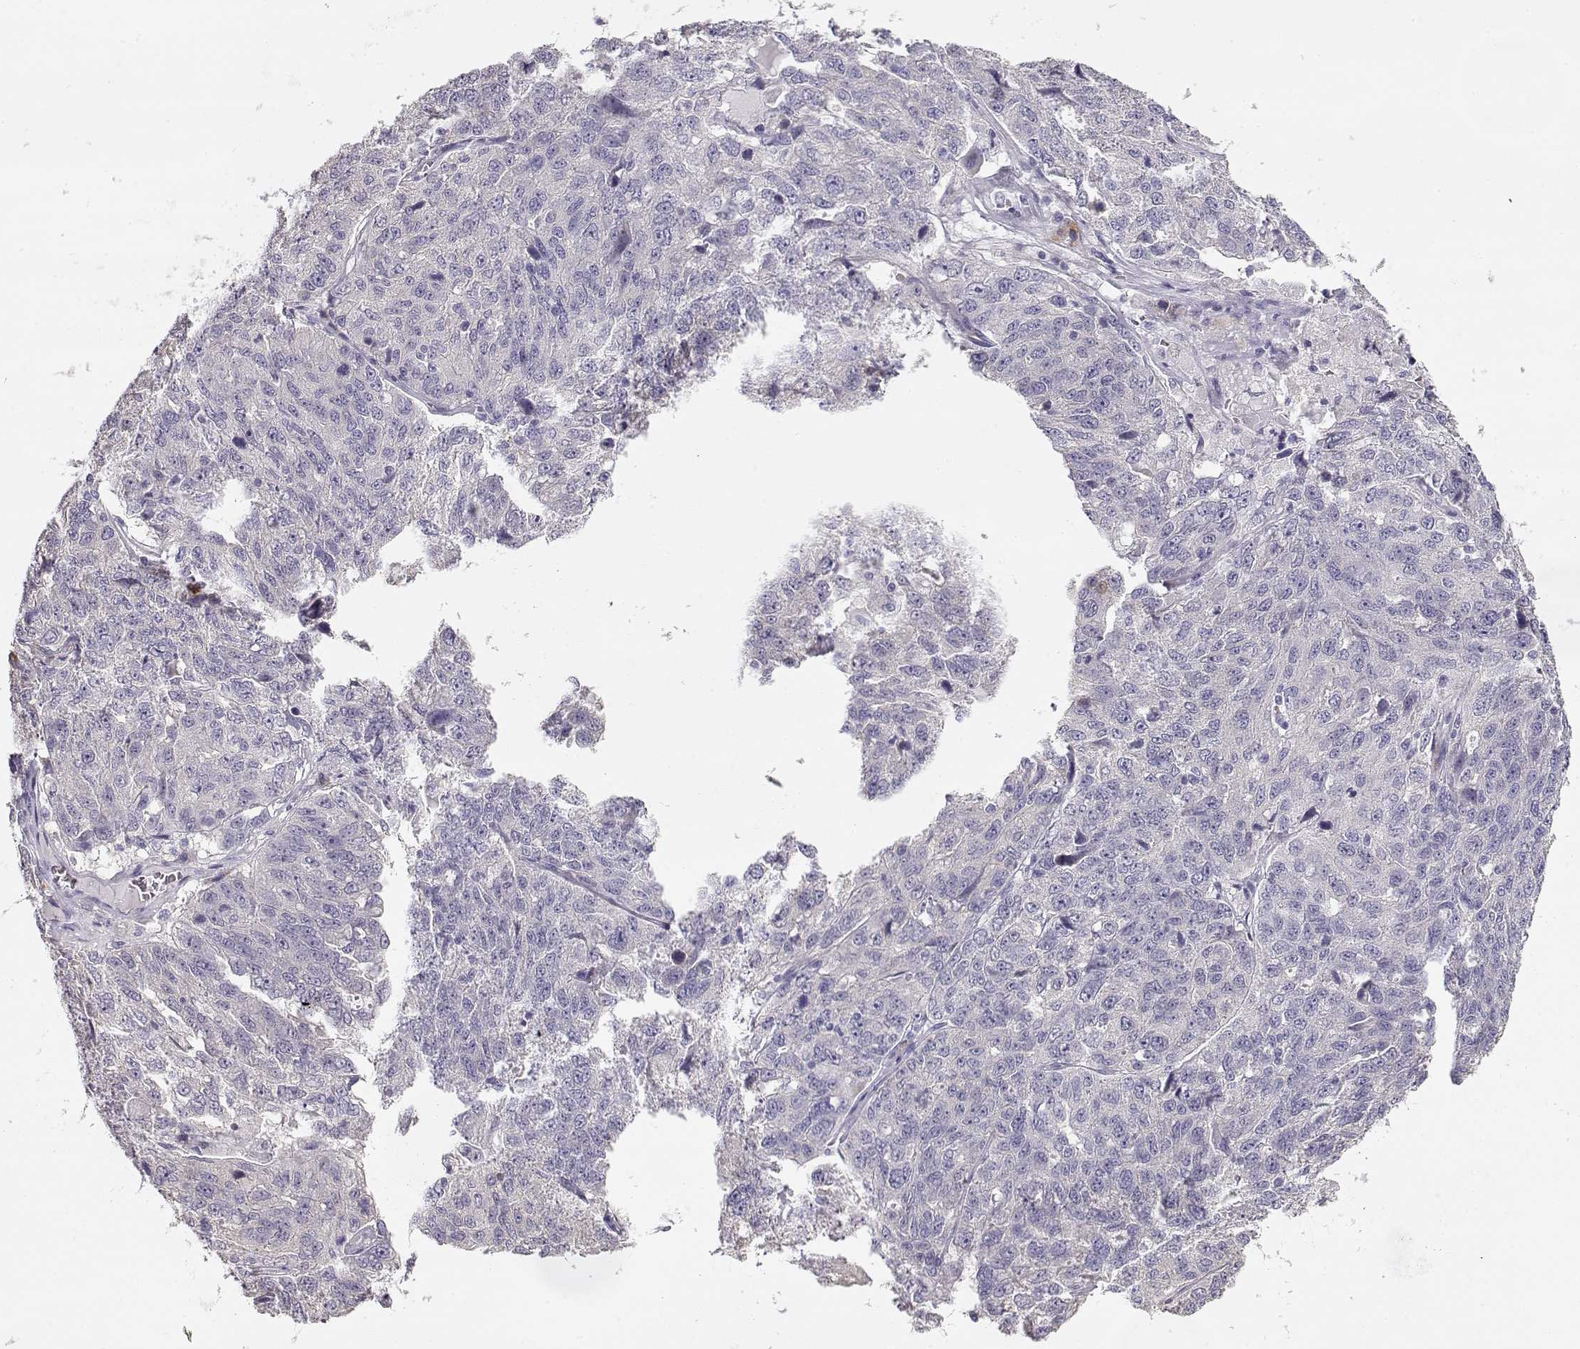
{"staining": {"intensity": "negative", "quantity": "none", "location": "none"}, "tissue": "ovarian cancer", "cell_type": "Tumor cells", "image_type": "cancer", "snomed": [{"axis": "morphology", "description": "Cystadenocarcinoma, serous, NOS"}, {"axis": "topography", "description": "Ovary"}], "caption": "Immunohistochemical staining of ovarian serous cystadenocarcinoma demonstrates no significant expression in tumor cells.", "gene": "GLIPR1L2", "patient": {"sex": "female", "age": 71}}